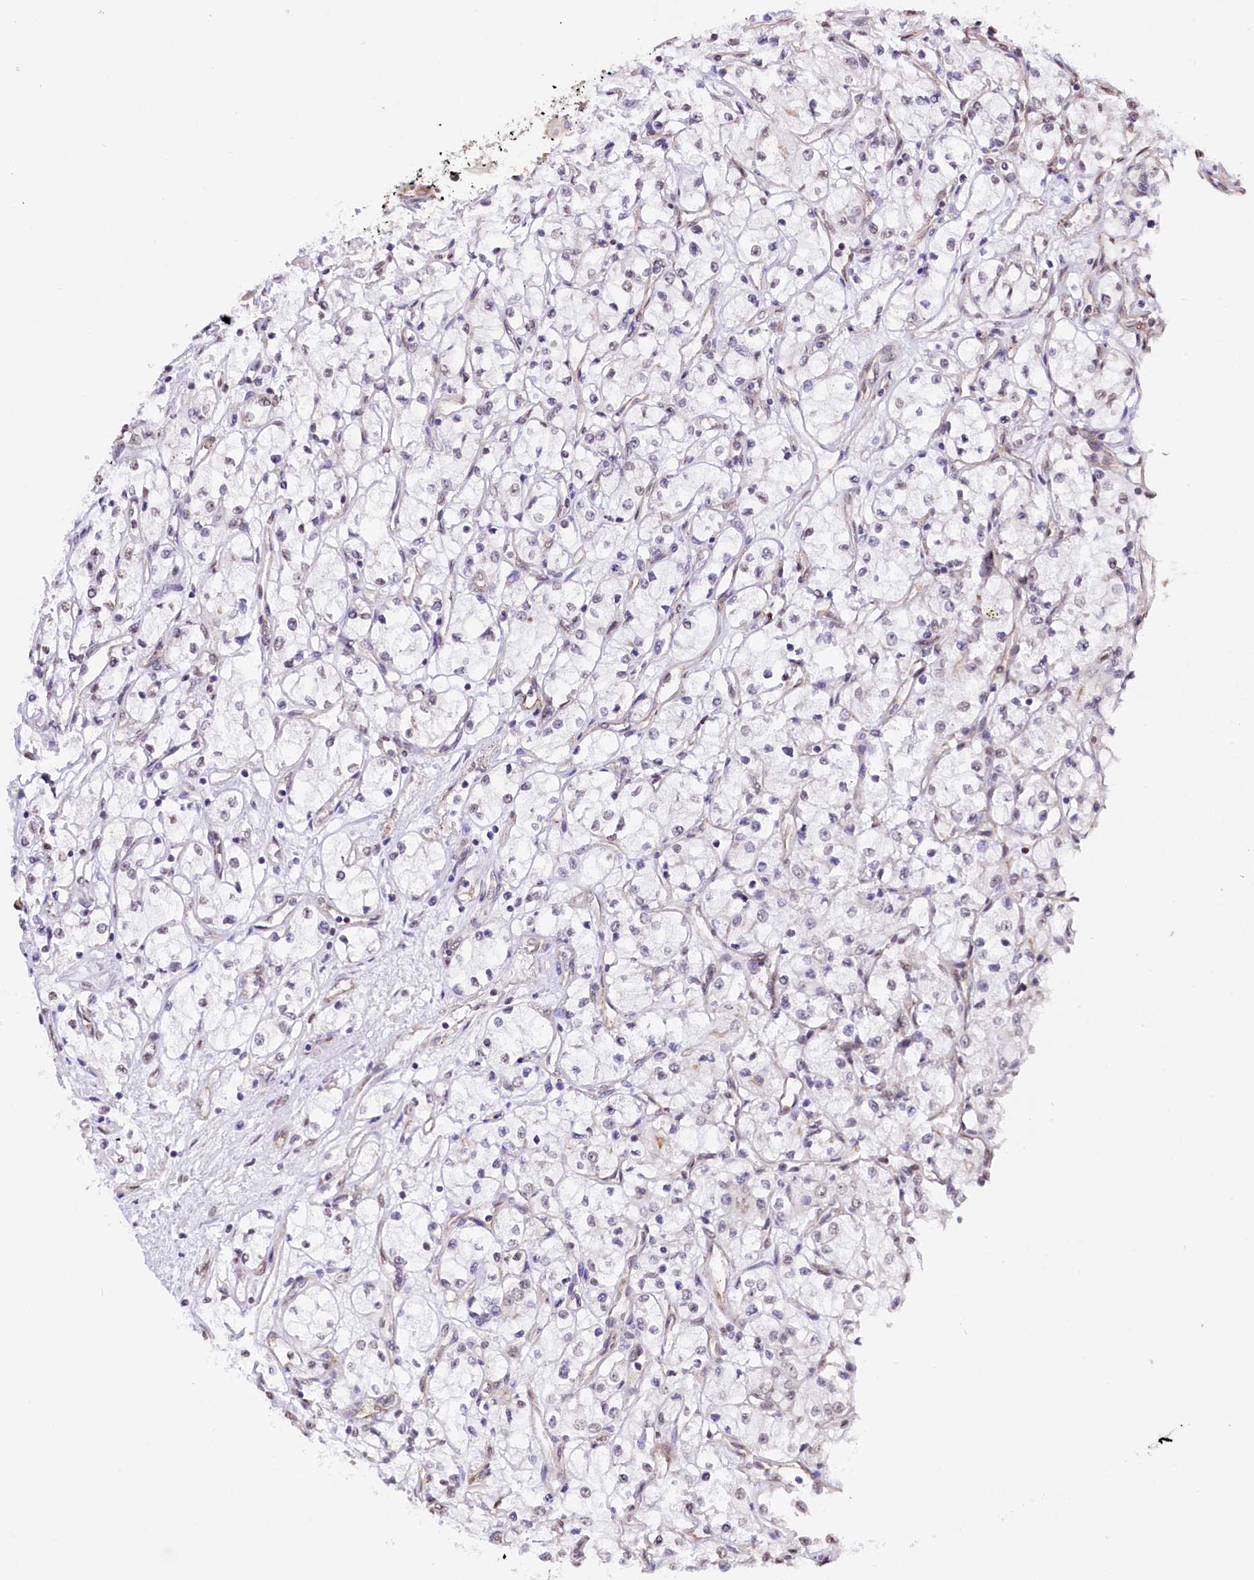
{"staining": {"intensity": "negative", "quantity": "none", "location": "none"}, "tissue": "renal cancer", "cell_type": "Tumor cells", "image_type": "cancer", "snomed": [{"axis": "morphology", "description": "Adenocarcinoma, NOS"}, {"axis": "topography", "description": "Kidney"}], "caption": "The micrograph displays no significant staining in tumor cells of adenocarcinoma (renal).", "gene": "ST7", "patient": {"sex": "male", "age": 59}}